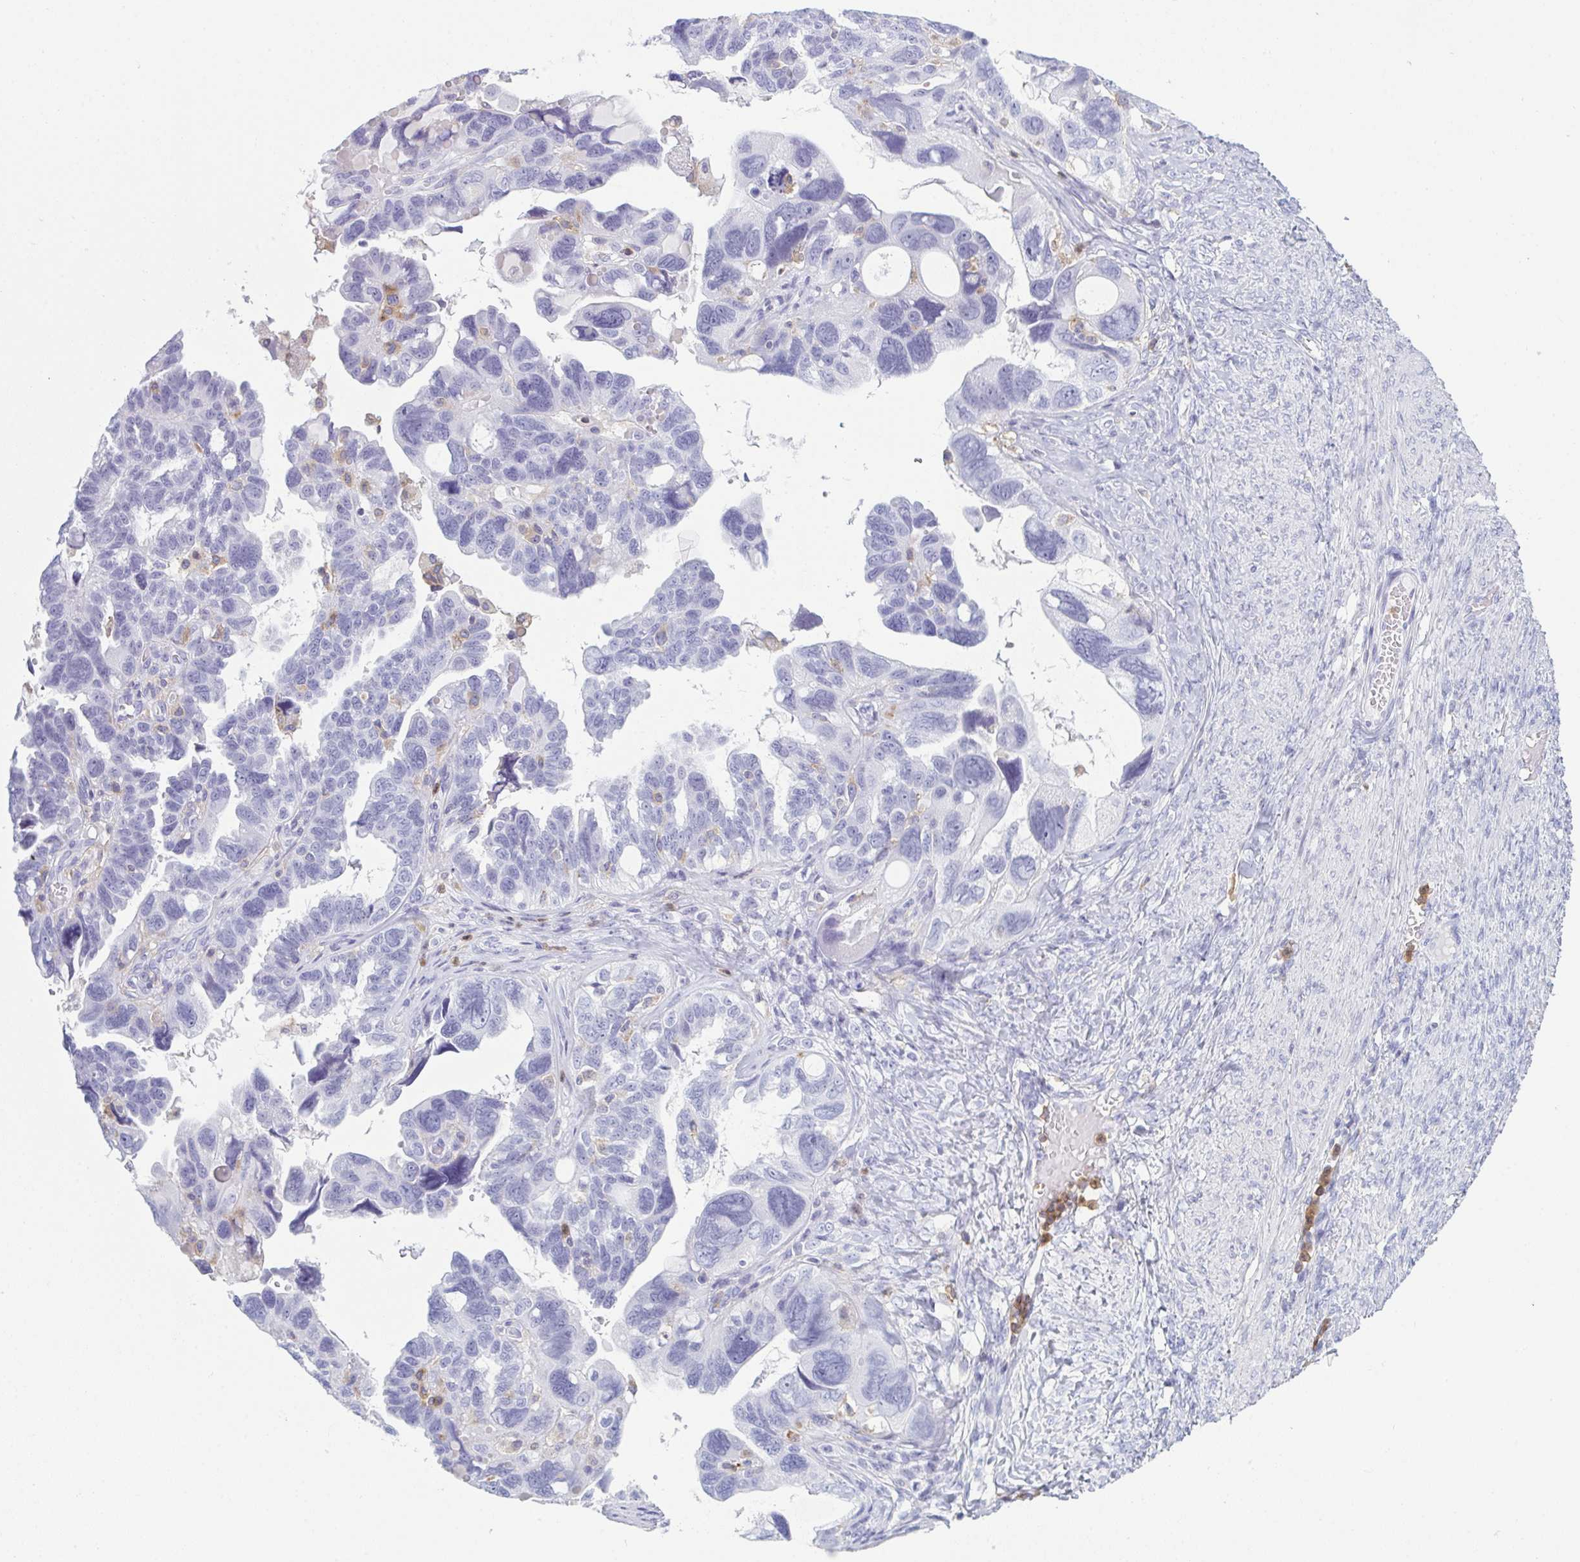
{"staining": {"intensity": "negative", "quantity": "none", "location": "none"}, "tissue": "ovarian cancer", "cell_type": "Tumor cells", "image_type": "cancer", "snomed": [{"axis": "morphology", "description": "Cystadenocarcinoma, serous, NOS"}, {"axis": "topography", "description": "Ovary"}], "caption": "Tumor cells show no significant positivity in ovarian cancer.", "gene": "MYO1F", "patient": {"sex": "female", "age": 60}}